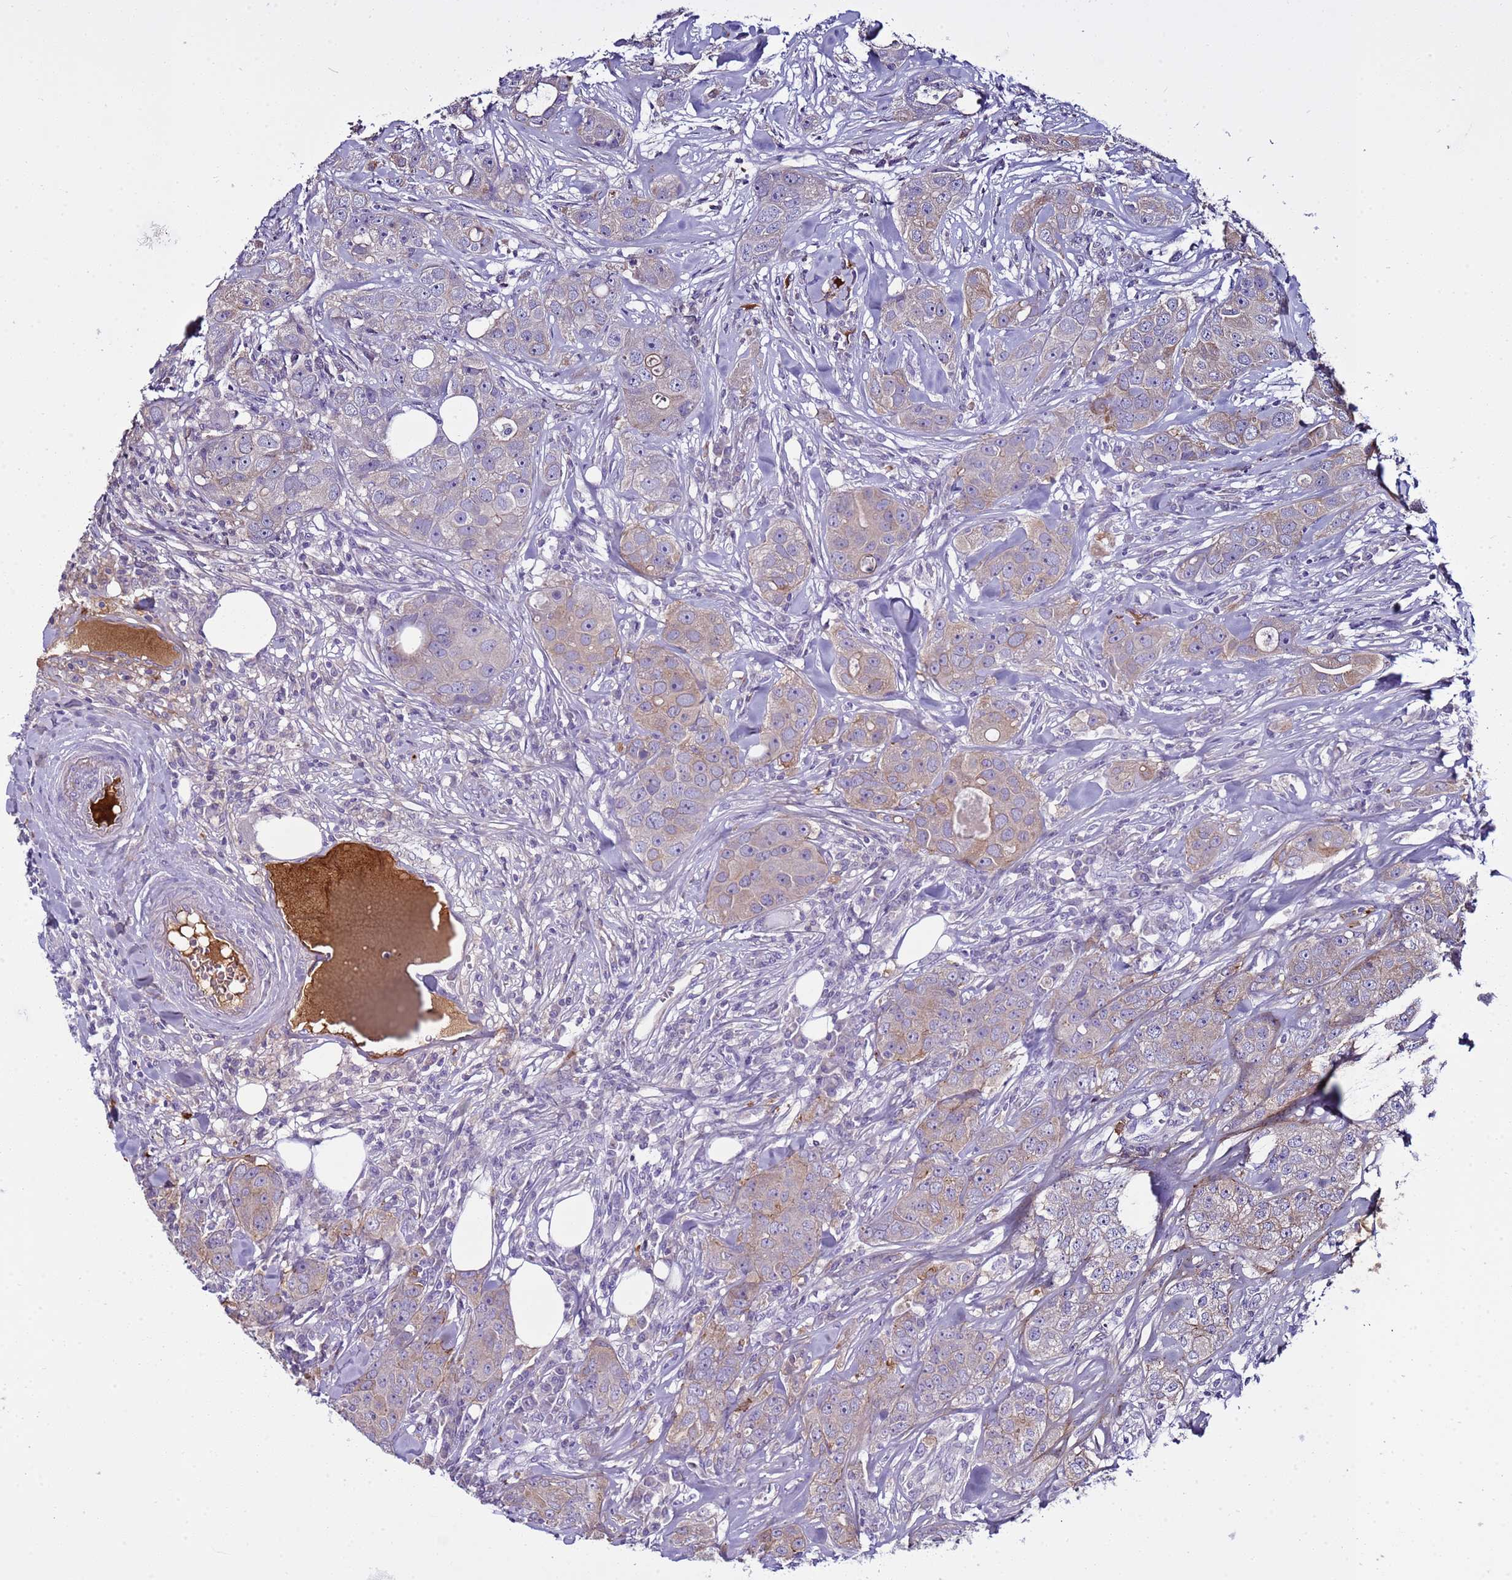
{"staining": {"intensity": "weak", "quantity": "<25%", "location": "cytoplasmic/membranous"}, "tissue": "breast cancer", "cell_type": "Tumor cells", "image_type": "cancer", "snomed": [{"axis": "morphology", "description": "Duct carcinoma"}, {"axis": "topography", "description": "Breast"}], "caption": "A micrograph of human breast cancer (intraductal carcinoma) is negative for staining in tumor cells. (DAB (3,3'-diaminobenzidine) immunohistochemistry, high magnification).", "gene": "TRIM51", "patient": {"sex": "female", "age": 43}}